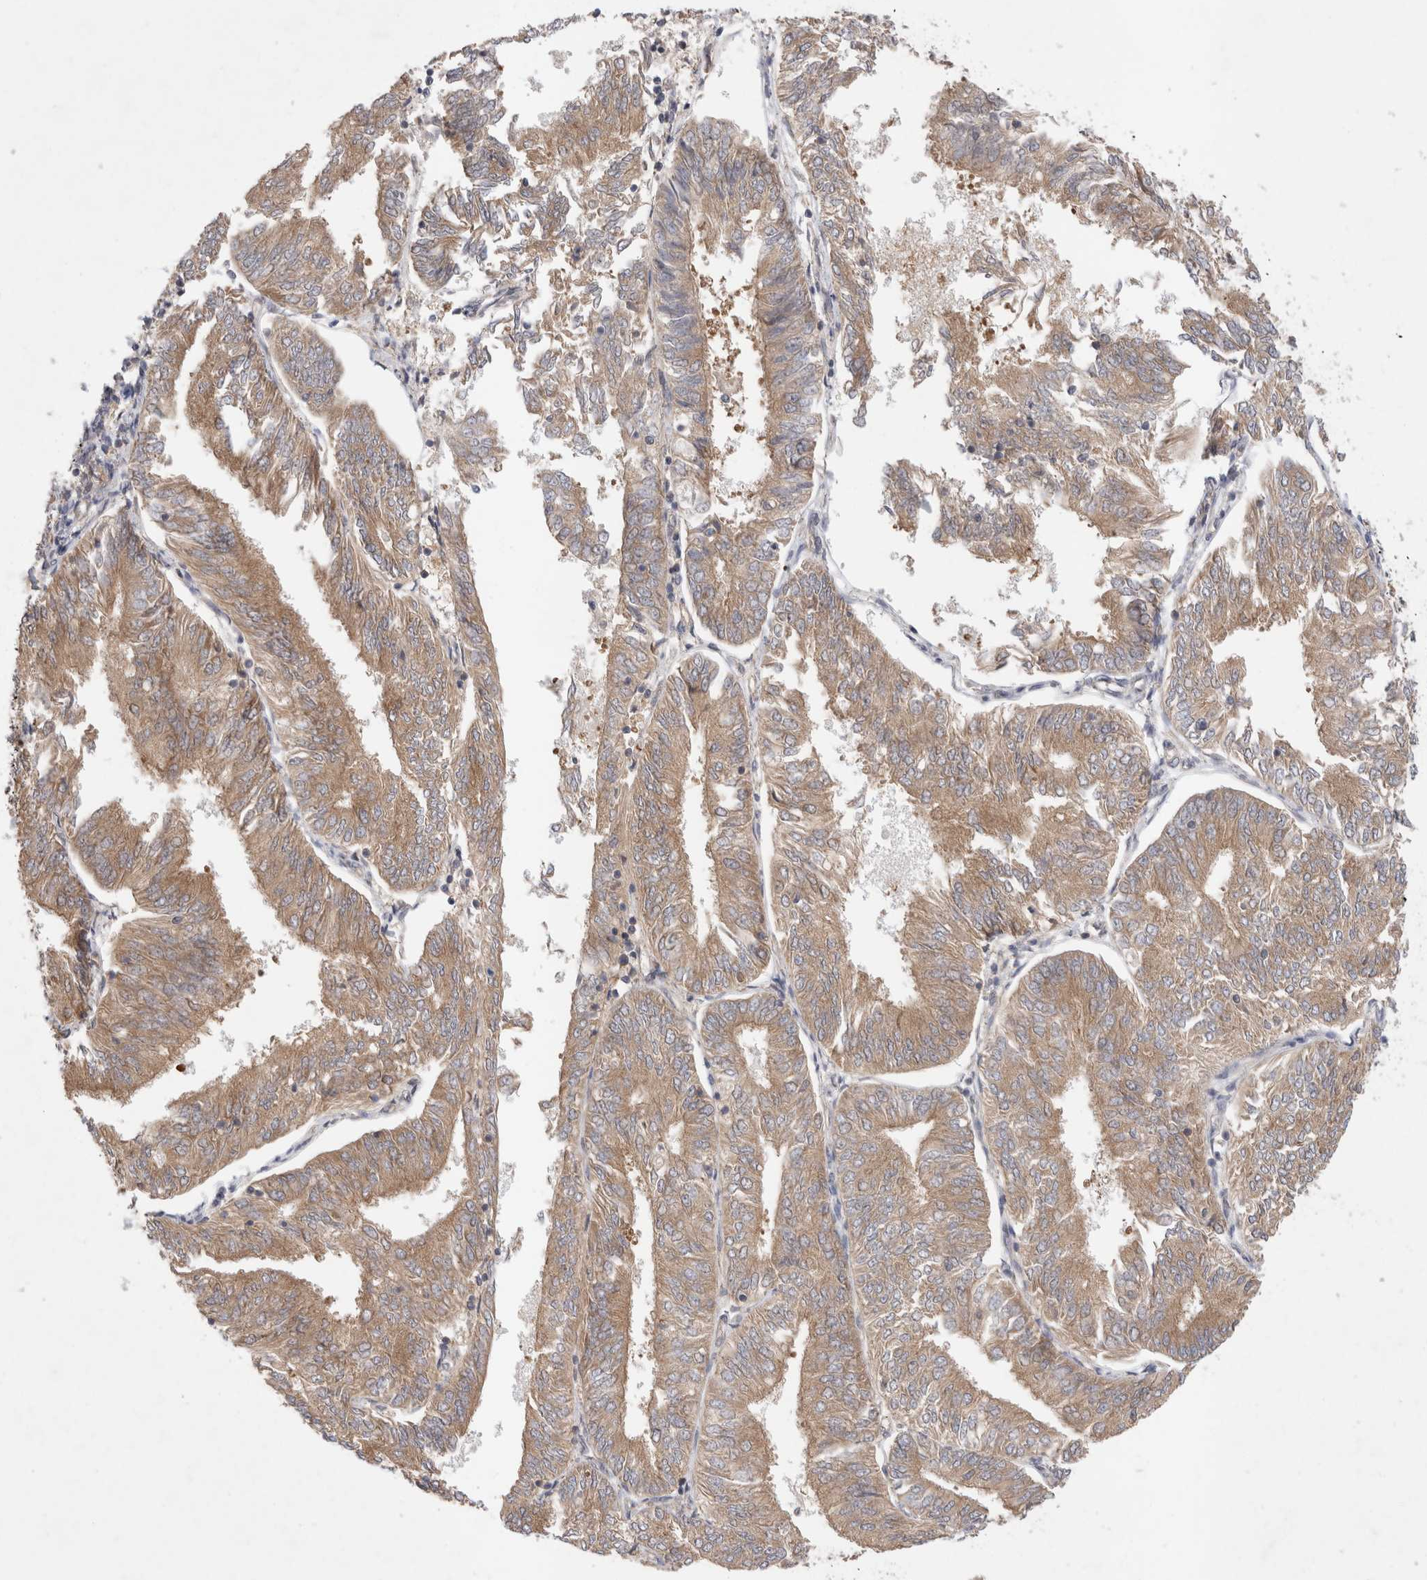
{"staining": {"intensity": "moderate", "quantity": ">75%", "location": "cytoplasmic/membranous"}, "tissue": "endometrial cancer", "cell_type": "Tumor cells", "image_type": "cancer", "snomed": [{"axis": "morphology", "description": "Adenocarcinoma, NOS"}, {"axis": "topography", "description": "Endometrium"}], "caption": "Immunohistochemistry (DAB (3,3'-diaminobenzidine)) staining of human endometrial cancer reveals moderate cytoplasmic/membranous protein expression in about >75% of tumor cells.", "gene": "EIF3E", "patient": {"sex": "female", "age": 58}}